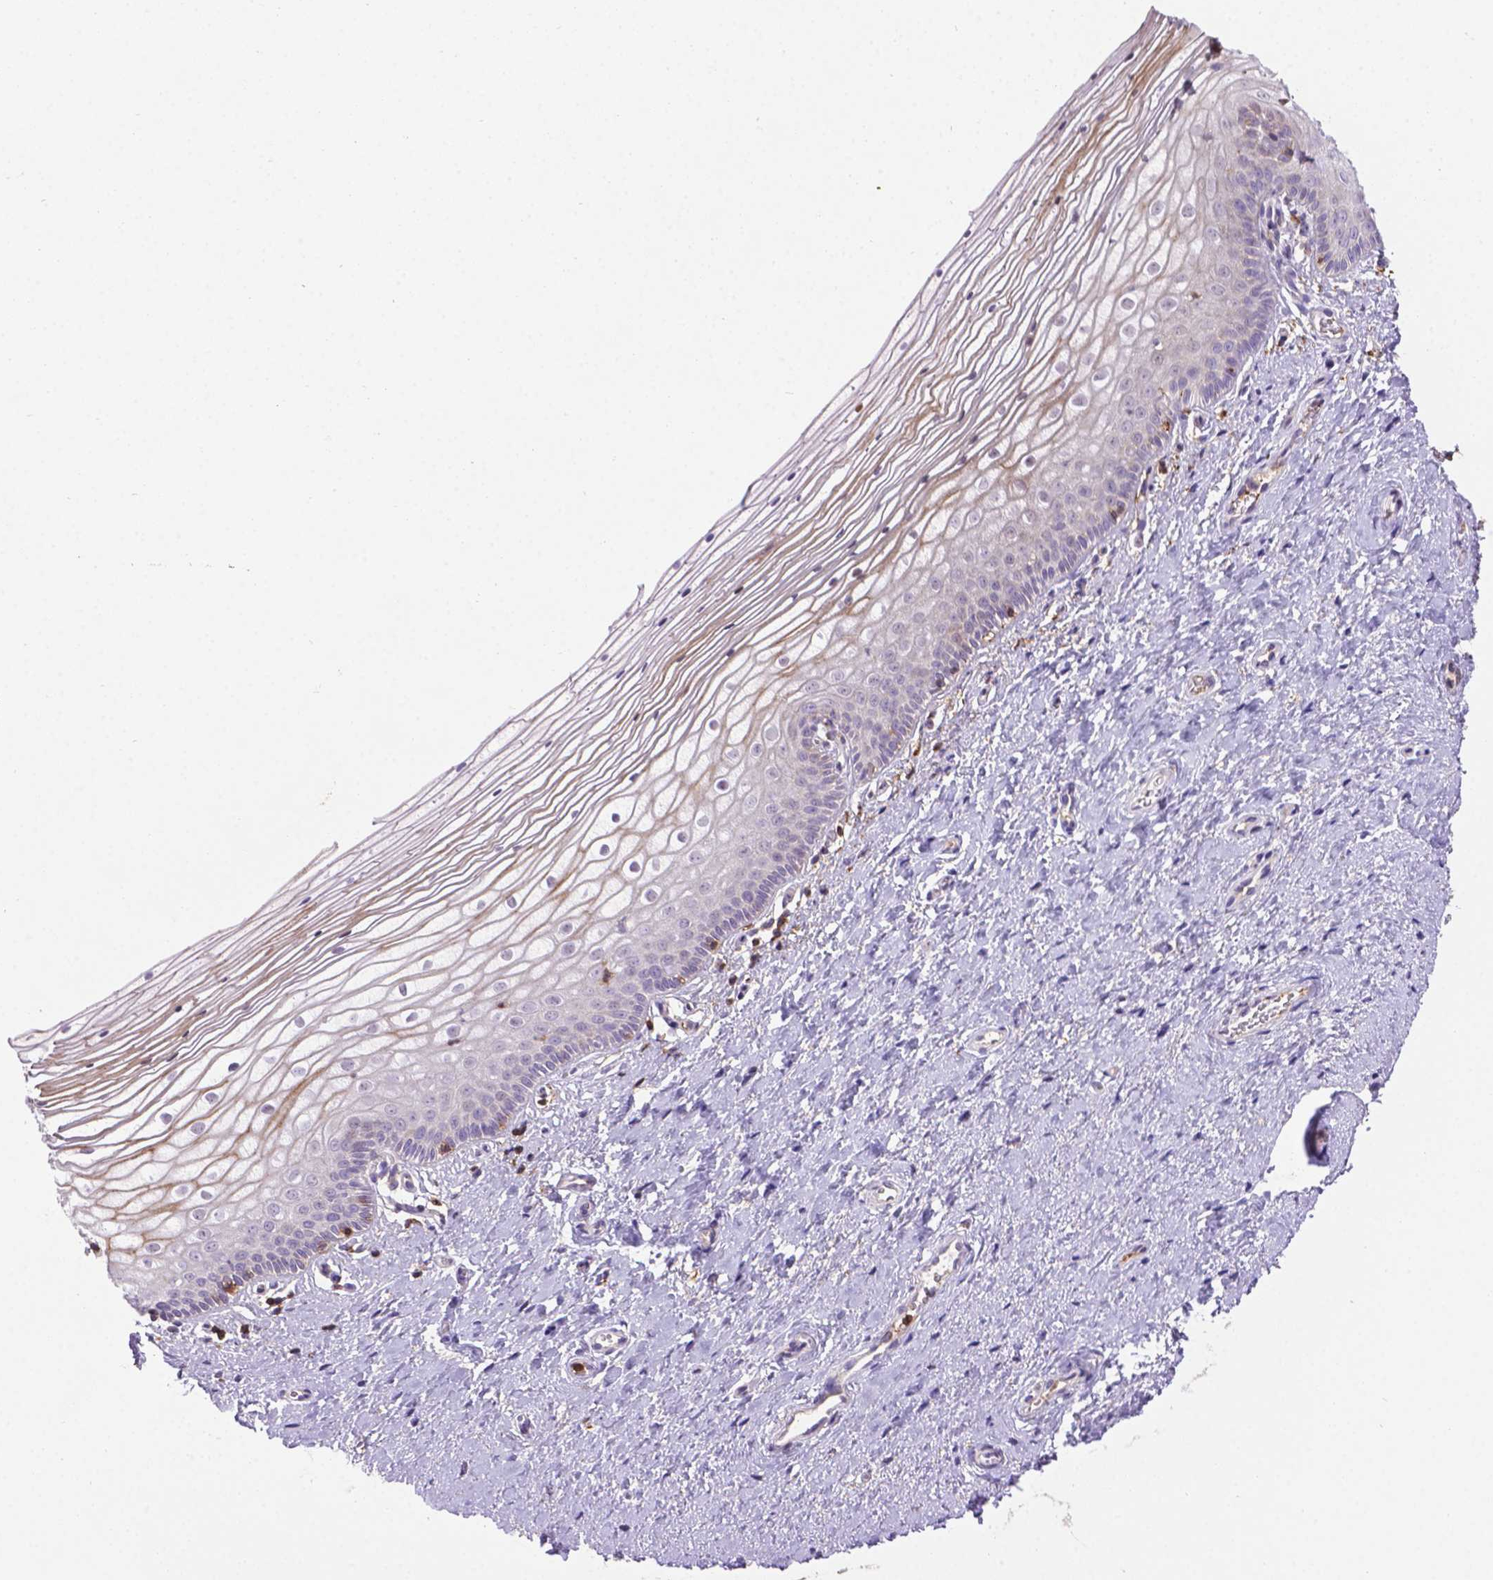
{"staining": {"intensity": "weak", "quantity": "25%-75%", "location": "cytoplasmic/membranous"}, "tissue": "vagina", "cell_type": "Squamous epithelial cells", "image_type": "normal", "snomed": [{"axis": "morphology", "description": "Normal tissue, NOS"}, {"axis": "topography", "description": "Vagina"}], "caption": "Immunohistochemistry (IHC) (DAB (3,3'-diaminobenzidine)) staining of normal human vagina reveals weak cytoplasmic/membranous protein positivity in approximately 25%-75% of squamous epithelial cells.", "gene": "ACAD10", "patient": {"sex": "female", "age": 39}}